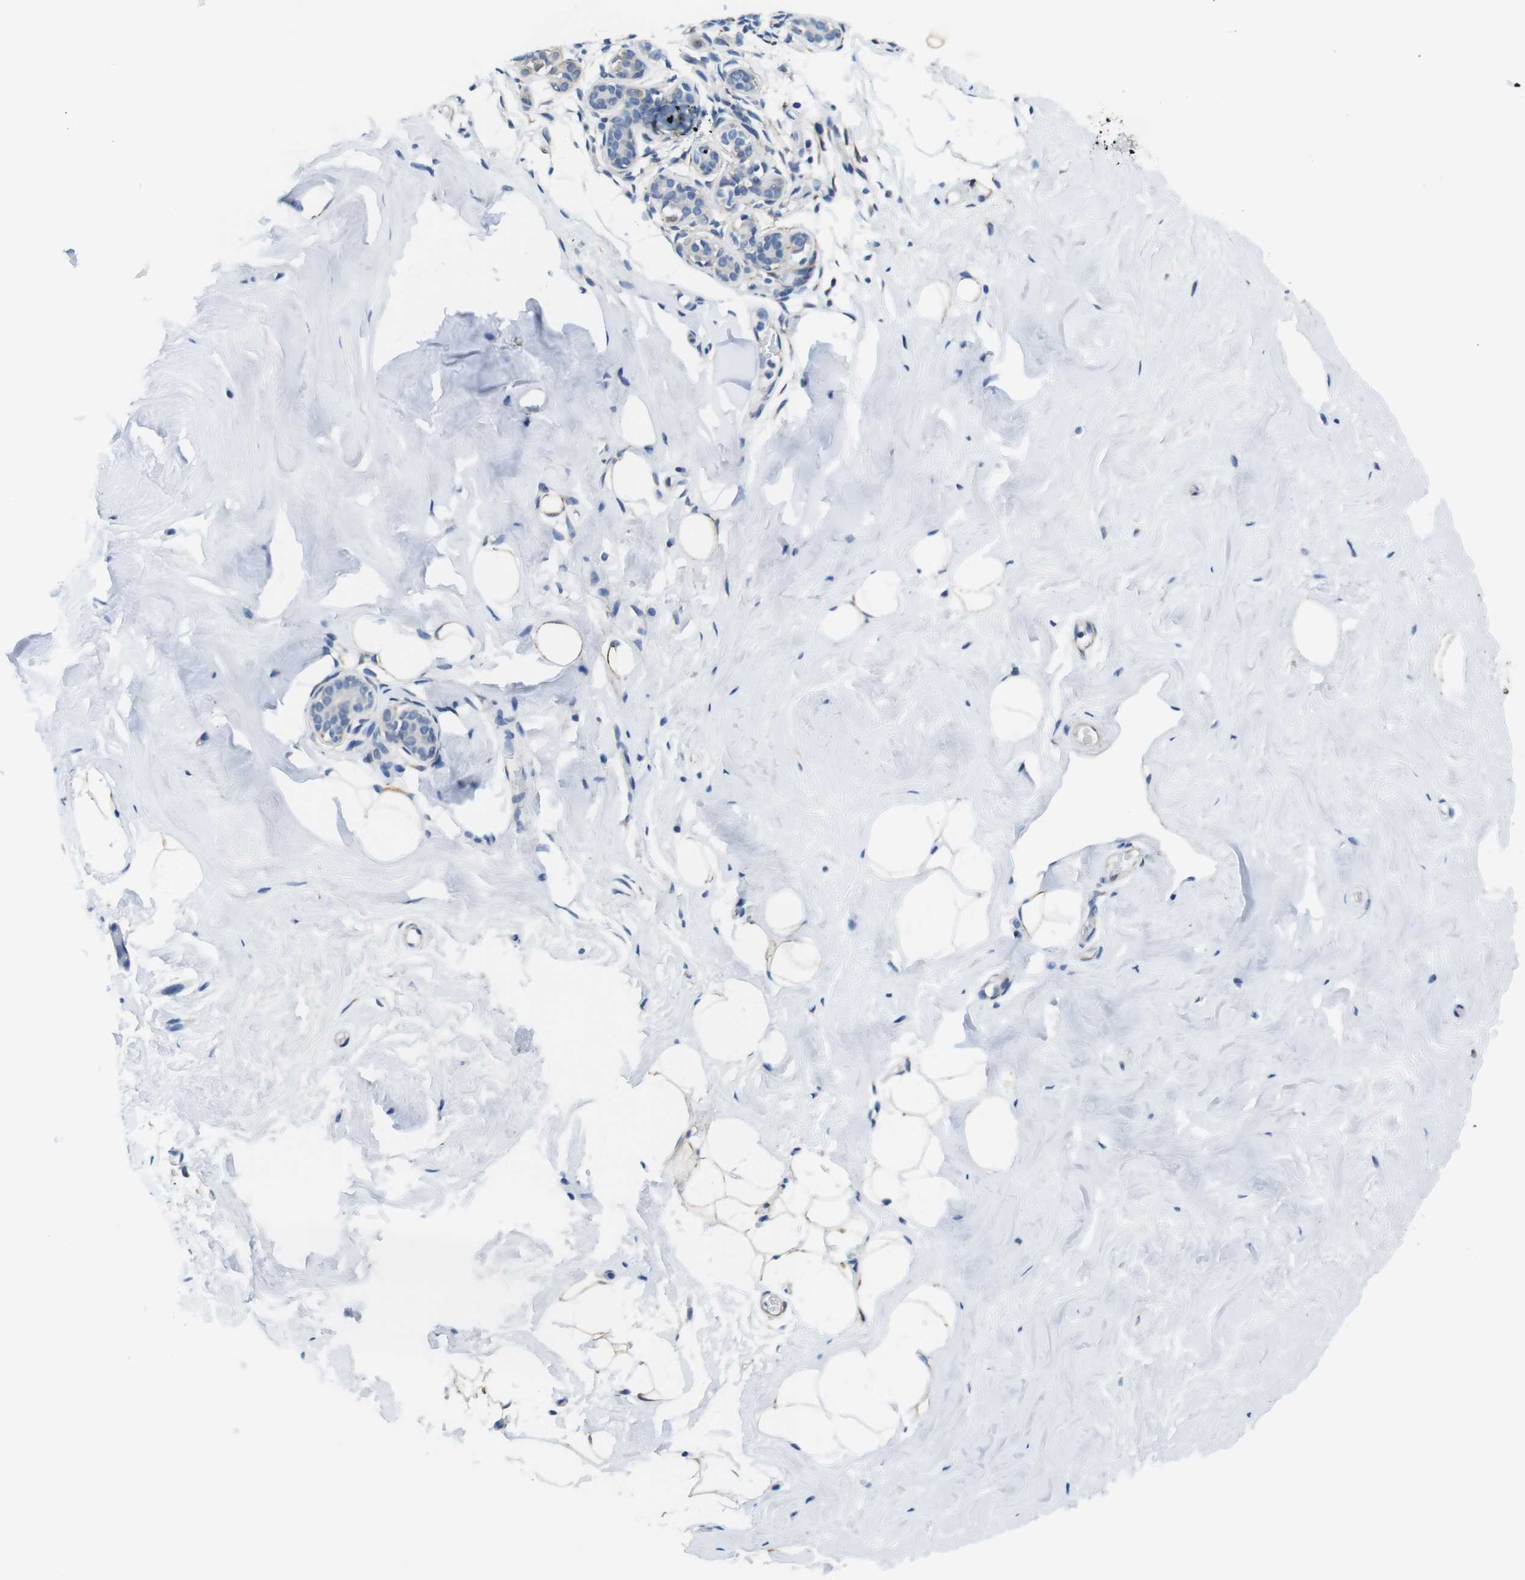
{"staining": {"intensity": "weak", "quantity": "25%-75%", "location": "cytoplasmic/membranous"}, "tissue": "breast", "cell_type": "Adipocytes", "image_type": "normal", "snomed": [{"axis": "morphology", "description": "Normal tissue, NOS"}, {"axis": "topography", "description": "Breast"}], "caption": "An immunohistochemistry micrograph of unremarkable tissue is shown. Protein staining in brown shows weak cytoplasmic/membranous positivity in breast within adipocytes.", "gene": "CDH8", "patient": {"sex": "female", "age": 75}}